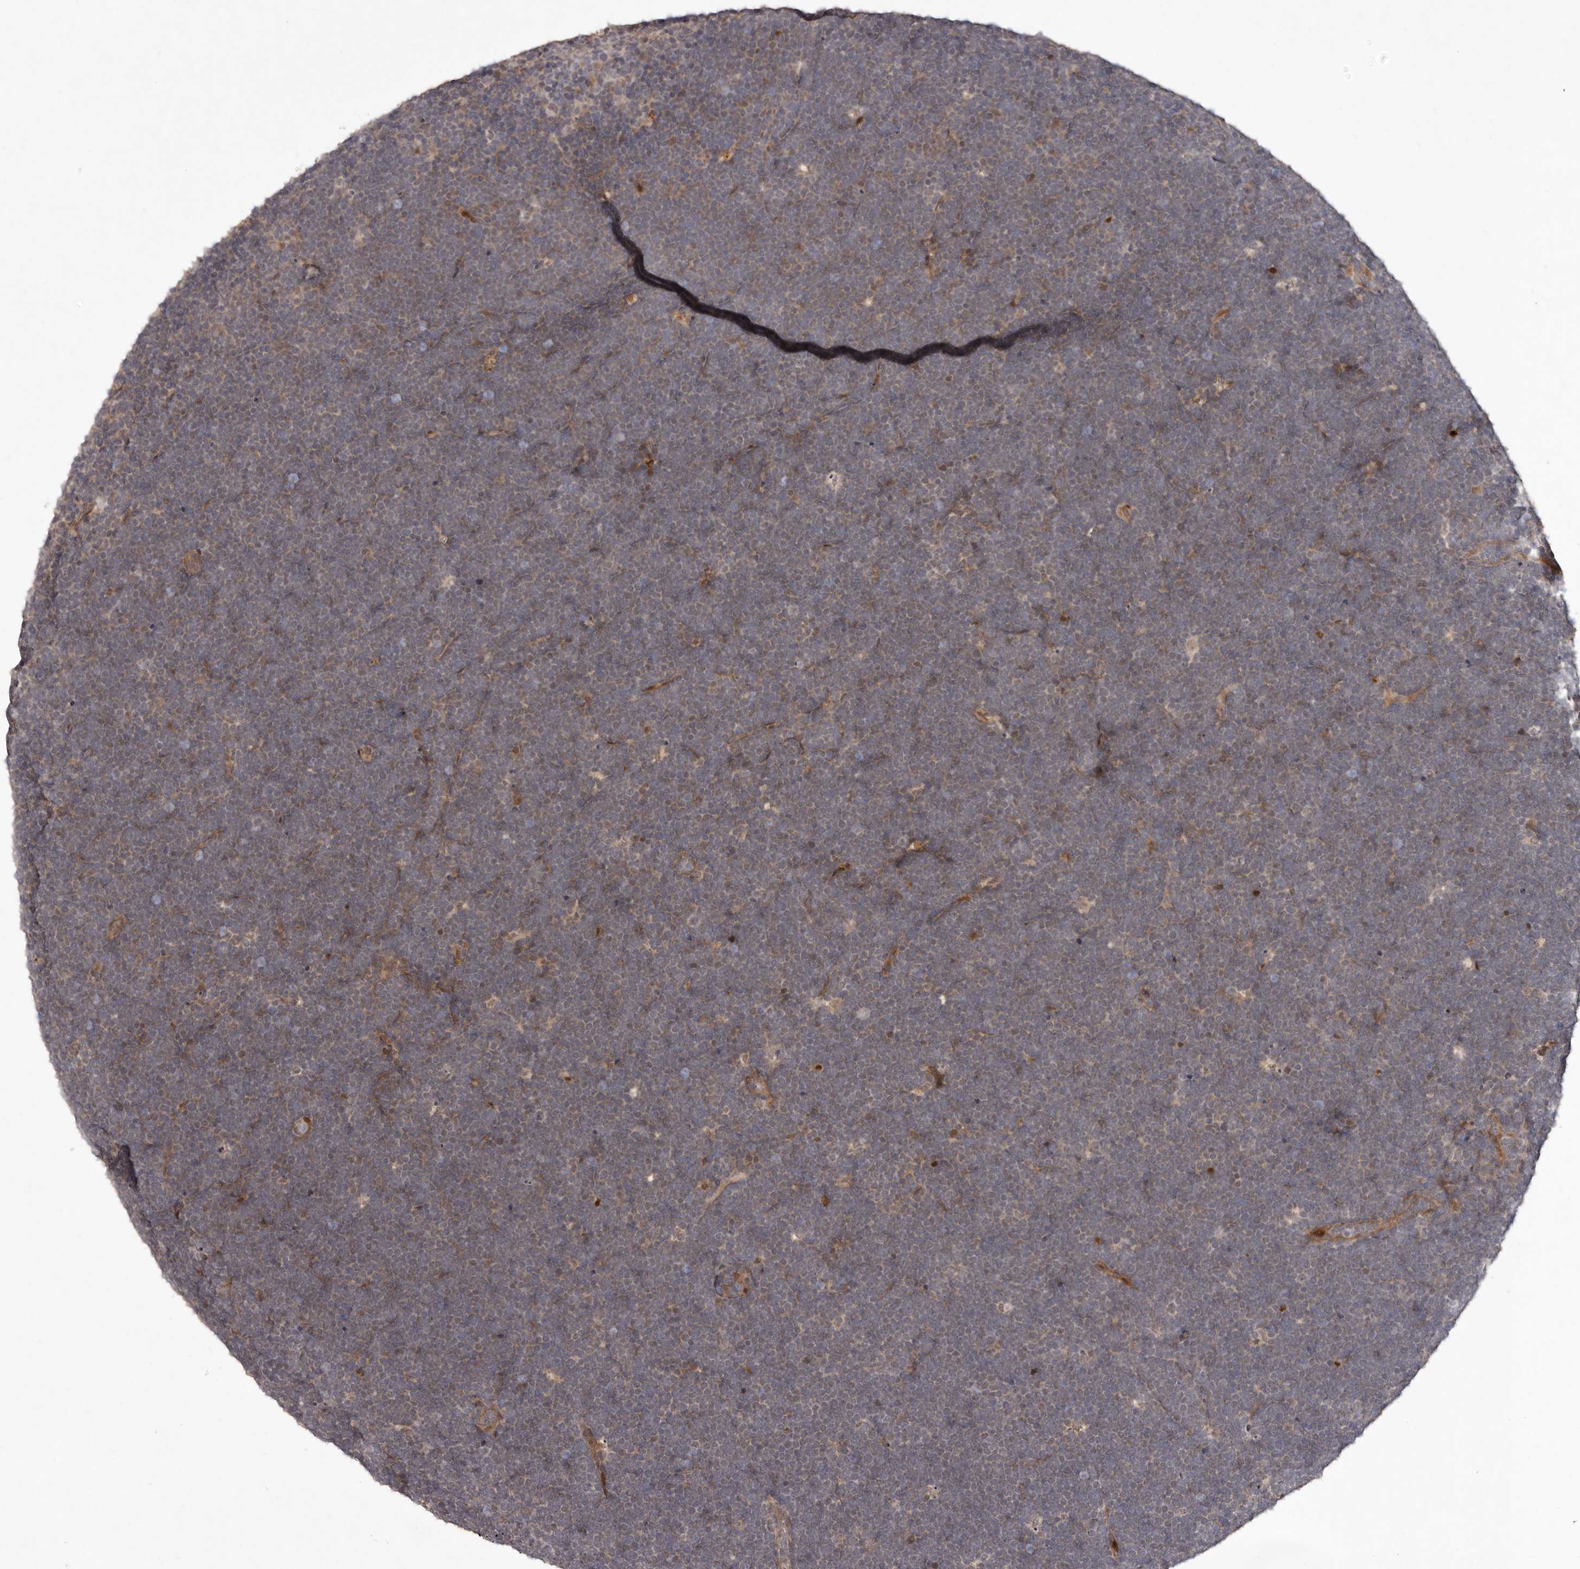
{"staining": {"intensity": "weak", "quantity": ">75%", "location": "cytoplasmic/membranous"}, "tissue": "lymphoma", "cell_type": "Tumor cells", "image_type": "cancer", "snomed": [{"axis": "morphology", "description": "Malignant lymphoma, non-Hodgkin's type, High grade"}, {"axis": "topography", "description": "Lymph node"}], "caption": "Immunohistochemistry (IHC) image of human lymphoma stained for a protein (brown), which shows low levels of weak cytoplasmic/membranous positivity in about >75% of tumor cells.", "gene": "ABL1", "patient": {"sex": "male", "age": 13}}